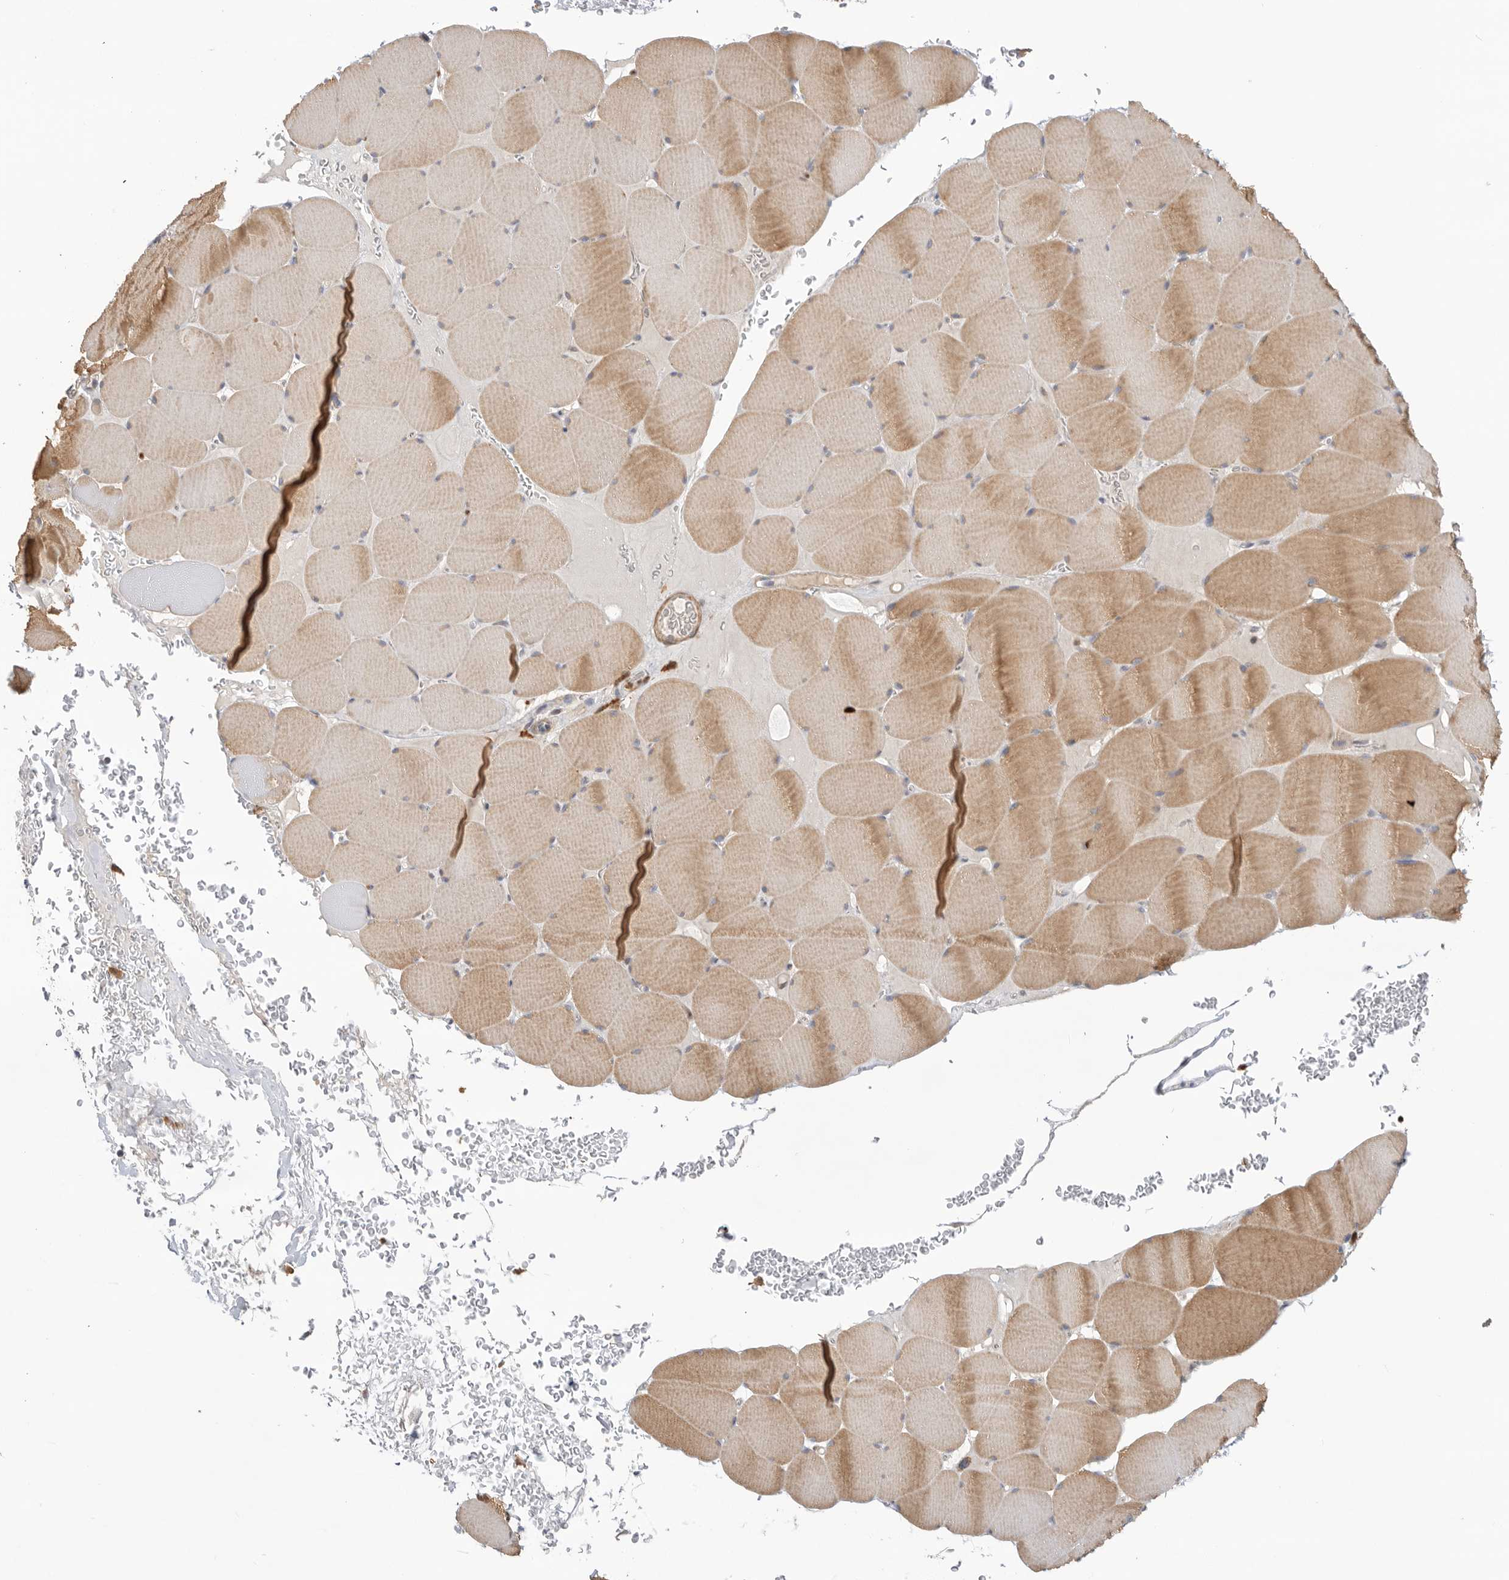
{"staining": {"intensity": "moderate", "quantity": ">75%", "location": "cytoplasmic/membranous"}, "tissue": "skeletal muscle", "cell_type": "Myocytes", "image_type": "normal", "snomed": [{"axis": "morphology", "description": "Normal tissue, NOS"}, {"axis": "topography", "description": "Skeletal muscle"}], "caption": "IHC of unremarkable human skeletal muscle displays medium levels of moderate cytoplasmic/membranous positivity in about >75% of myocytes. (DAB = brown stain, brightfield microscopy at high magnification).", "gene": "GNE", "patient": {"sex": "male", "age": 62}}